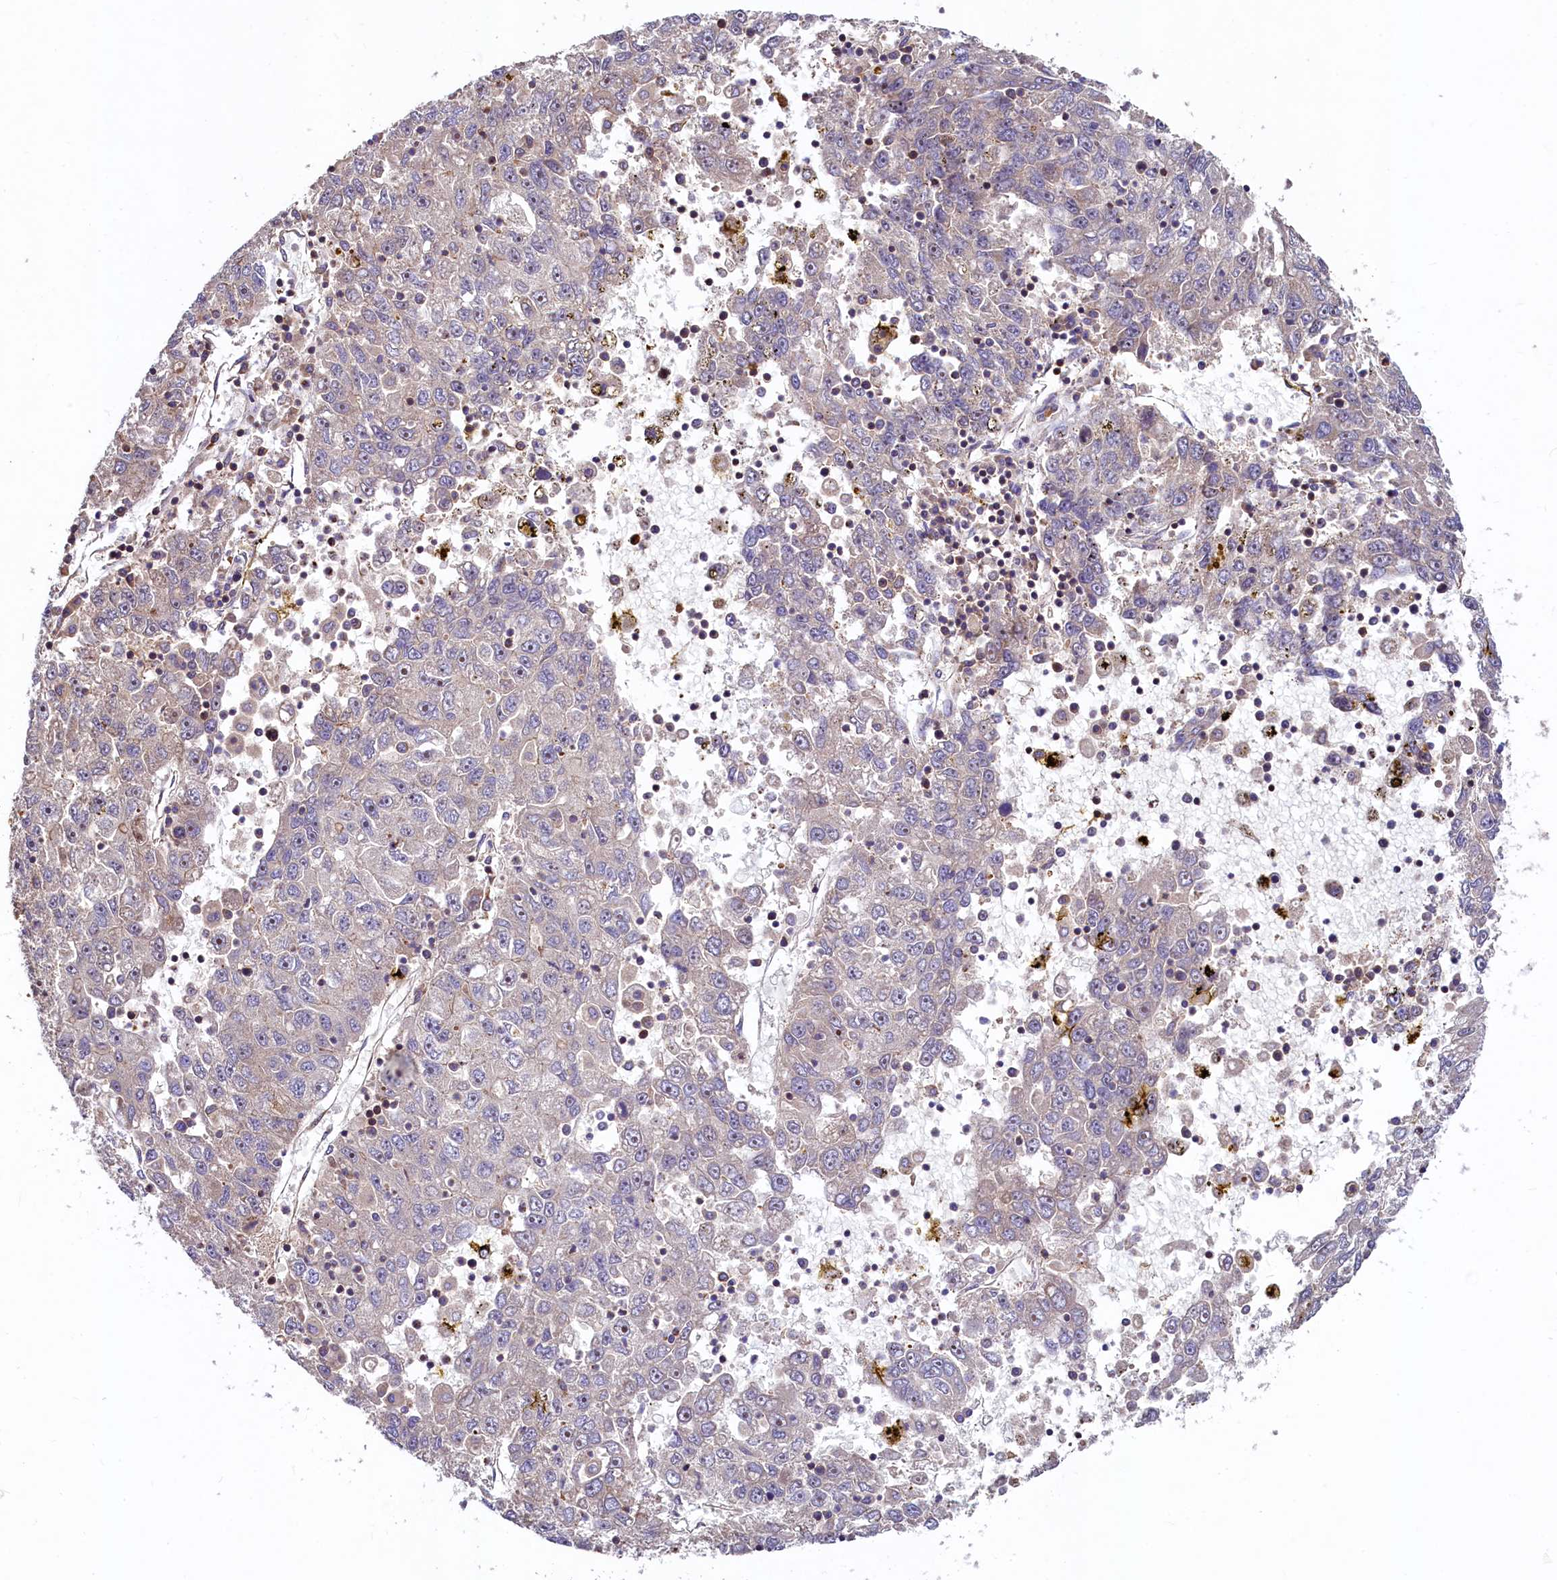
{"staining": {"intensity": "negative", "quantity": "none", "location": "none"}, "tissue": "liver cancer", "cell_type": "Tumor cells", "image_type": "cancer", "snomed": [{"axis": "morphology", "description": "Carcinoma, Hepatocellular, NOS"}, {"axis": "topography", "description": "Liver"}], "caption": "High power microscopy micrograph of an immunohistochemistry (IHC) photomicrograph of liver cancer (hepatocellular carcinoma), revealing no significant staining in tumor cells.", "gene": "KLHDC4", "patient": {"sex": "male", "age": 49}}